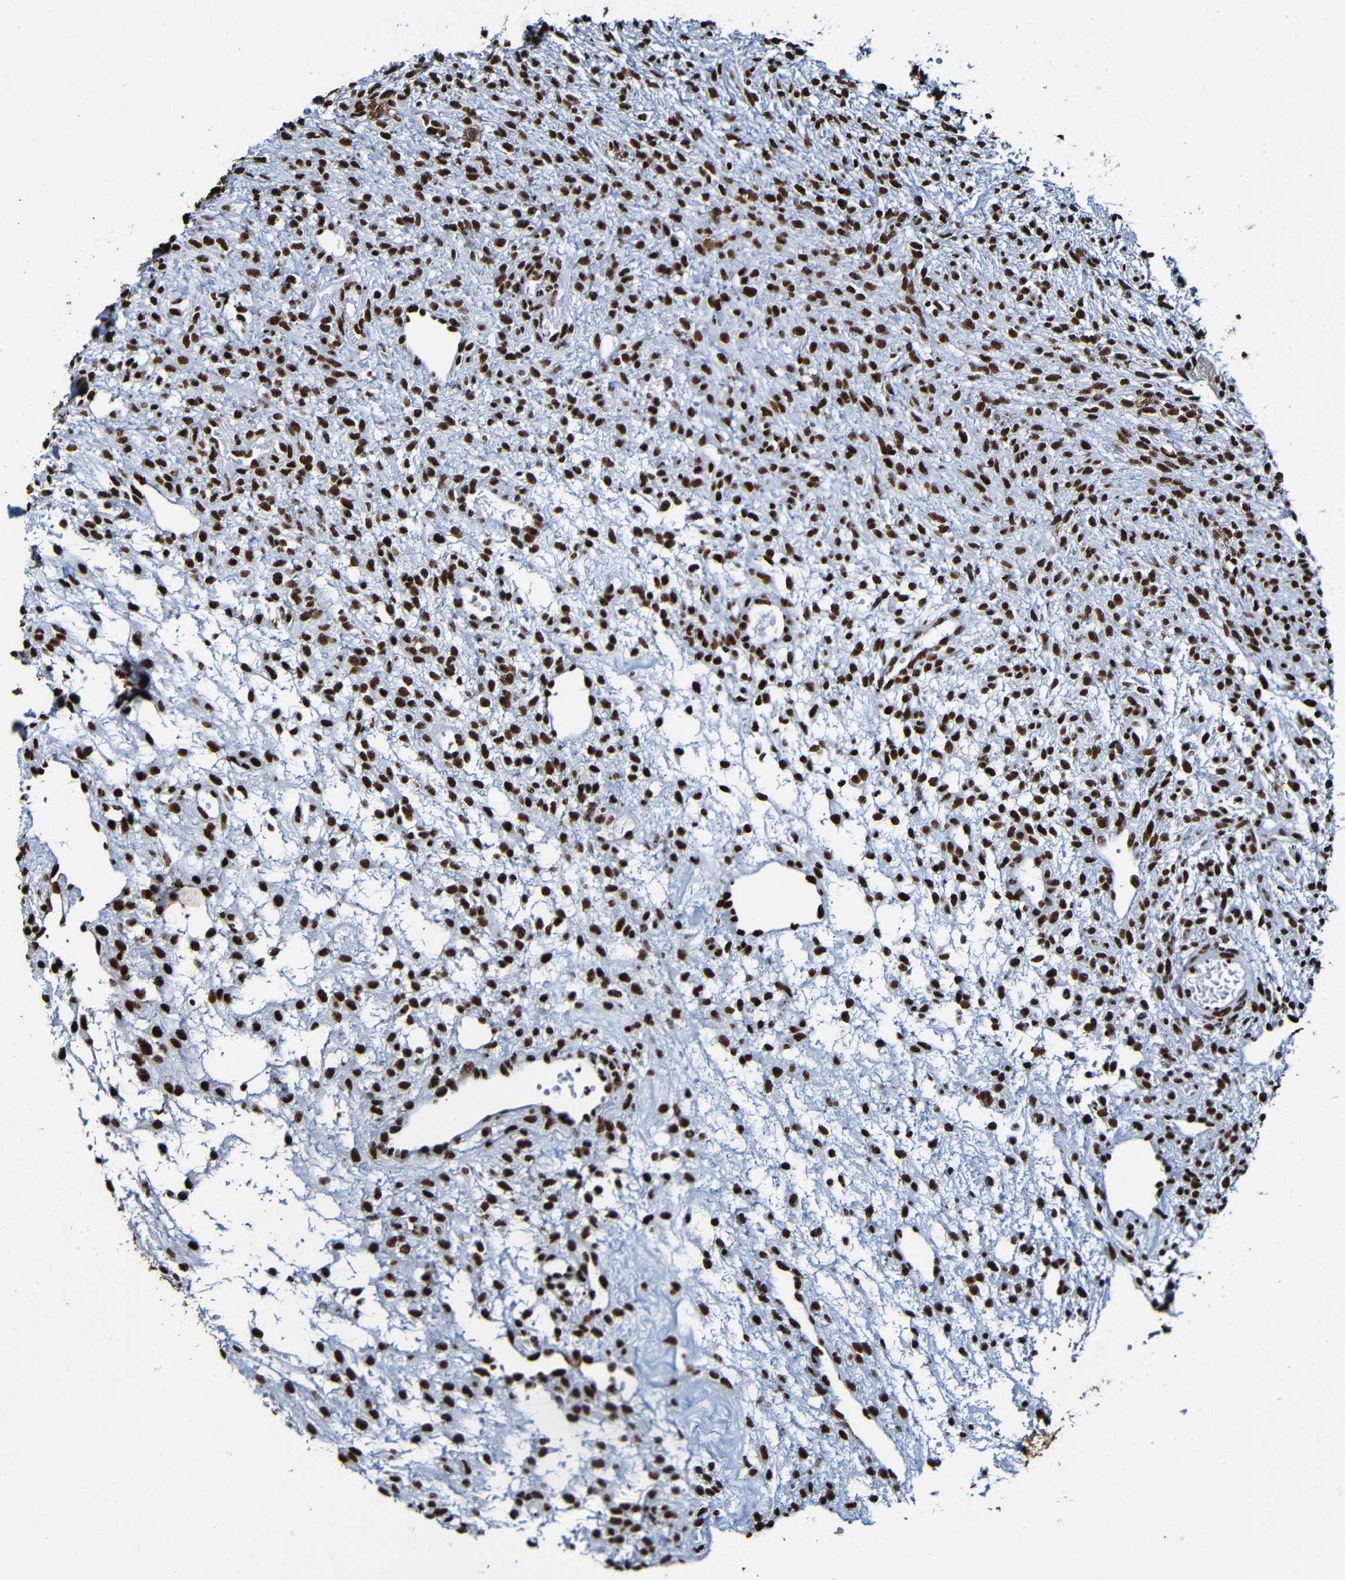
{"staining": {"intensity": "strong", "quantity": ">75%", "location": "nuclear"}, "tissue": "ovary", "cell_type": "Follicle cells", "image_type": "normal", "snomed": [{"axis": "morphology", "description": "Normal tissue, NOS"}, {"axis": "morphology", "description": "Cyst, NOS"}, {"axis": "topography", "description": "Ovary"}], "caption": "A high amount of strong nuclear positivity is seen in approximately >75% of follicle cells in normal ovary. (DAB (3,3'-diaminobenzidine) IHC with brightfield microscopy, high magnification).", "gene": "SRSF3", "patient": {"sex": "female", "age": 18}}